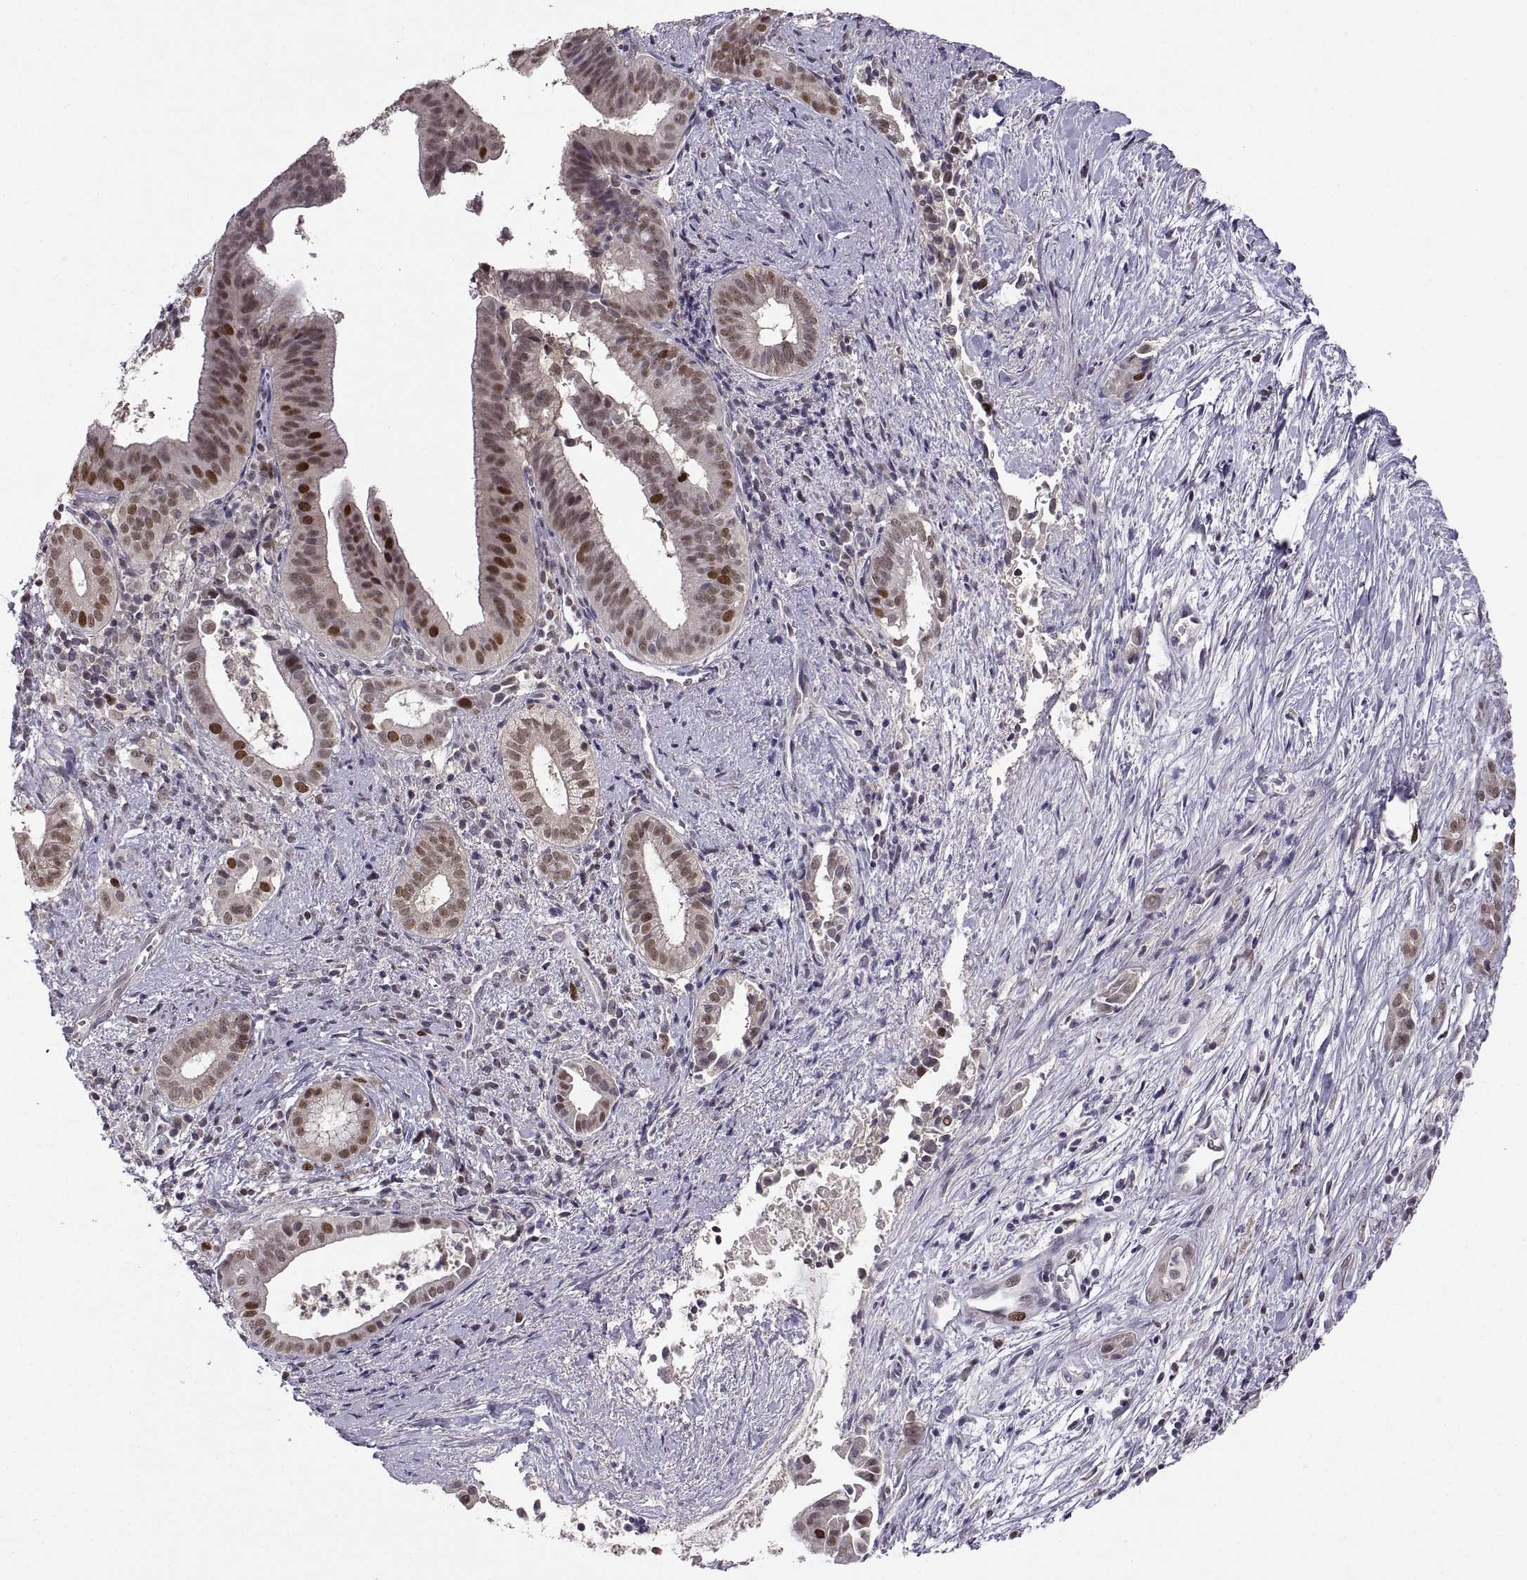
{"staining": {"intensity": "moderate", "quantity": "<25%", "location": "nuclear"}, "tissue": "pancreatic cancer", "cell_type": "Tumor cells", "image_type": "cancer", "snomed": [{"axis": "morphology", "description": "Adenocarcinoma, NOS"}, {"axis": "topography", "description": "Pancreas"}], "caption": "High-magnification brightfield microscopy of pancreatic cancer (adenocarcinoma) stained with DAB (3,3'-diaminobenzidine) (brown) and counterstained with hematoxylin (blue). tumor cells exhibit moderate nuclear staining is seen in approximately<25% of cells.", "gene": "CHFR", "patient": {"sex": "male", "age": 61}}